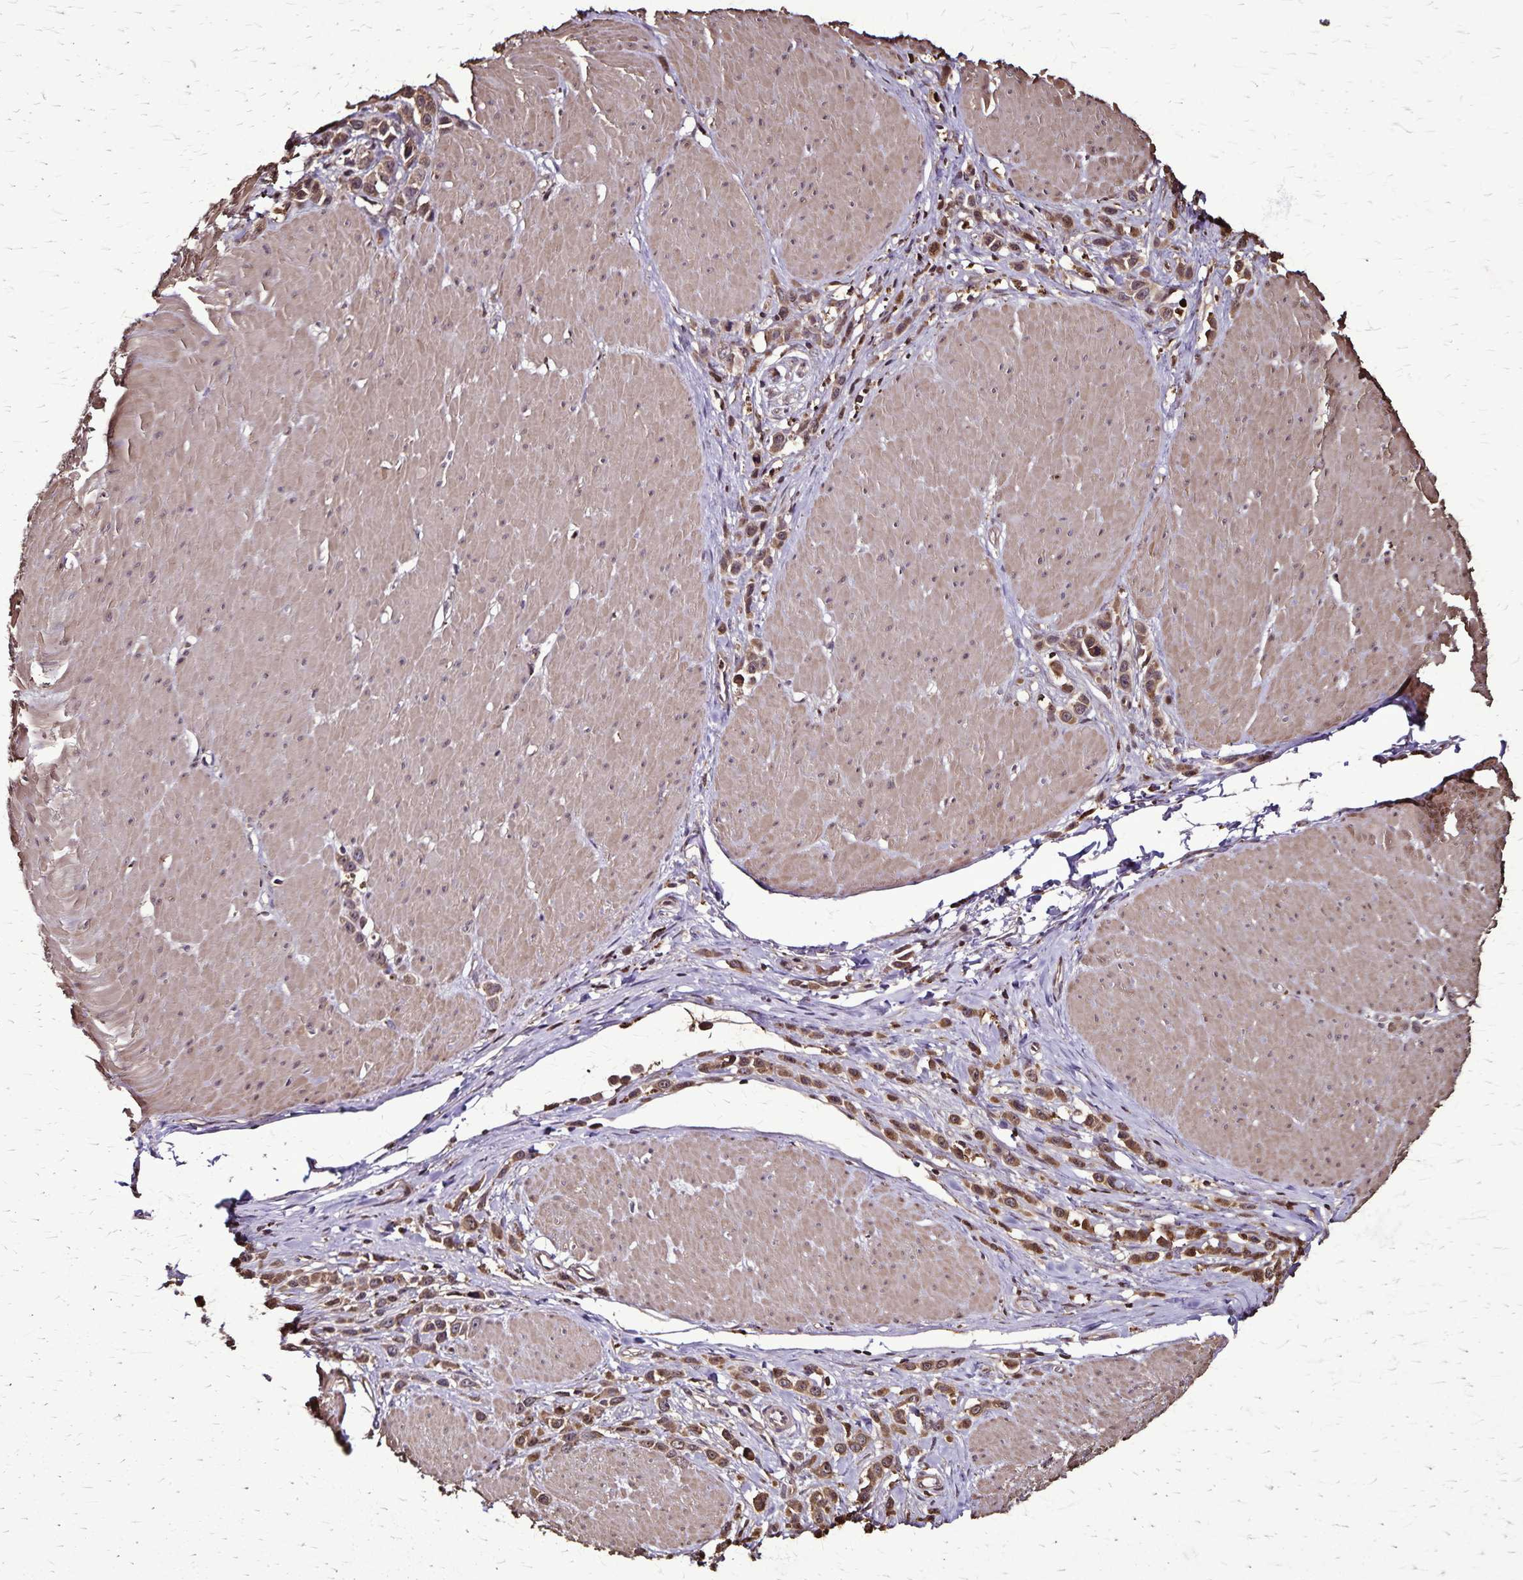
{"staining": {"intensity": "moderate", "quantity": ">75%", "location": "cytoplasmic/membranous"}, "tissue": "stomach cancer", "cell_type": "Tumor cells", "image_type": "cancer", "snomed": [{"axis": "morphology", "description": "Adenocarcinoma, NOS"}, {"axis": "topography", "description": "Stomach"}], "caption": "The immunohistochemical stain highlights moderate cytoplasmic/membranous positivity in tumor cells of stomach adenocarcinoma tissue.", "gene": "CHMP1B", "patient": {"sex": "male", "age": 47}}